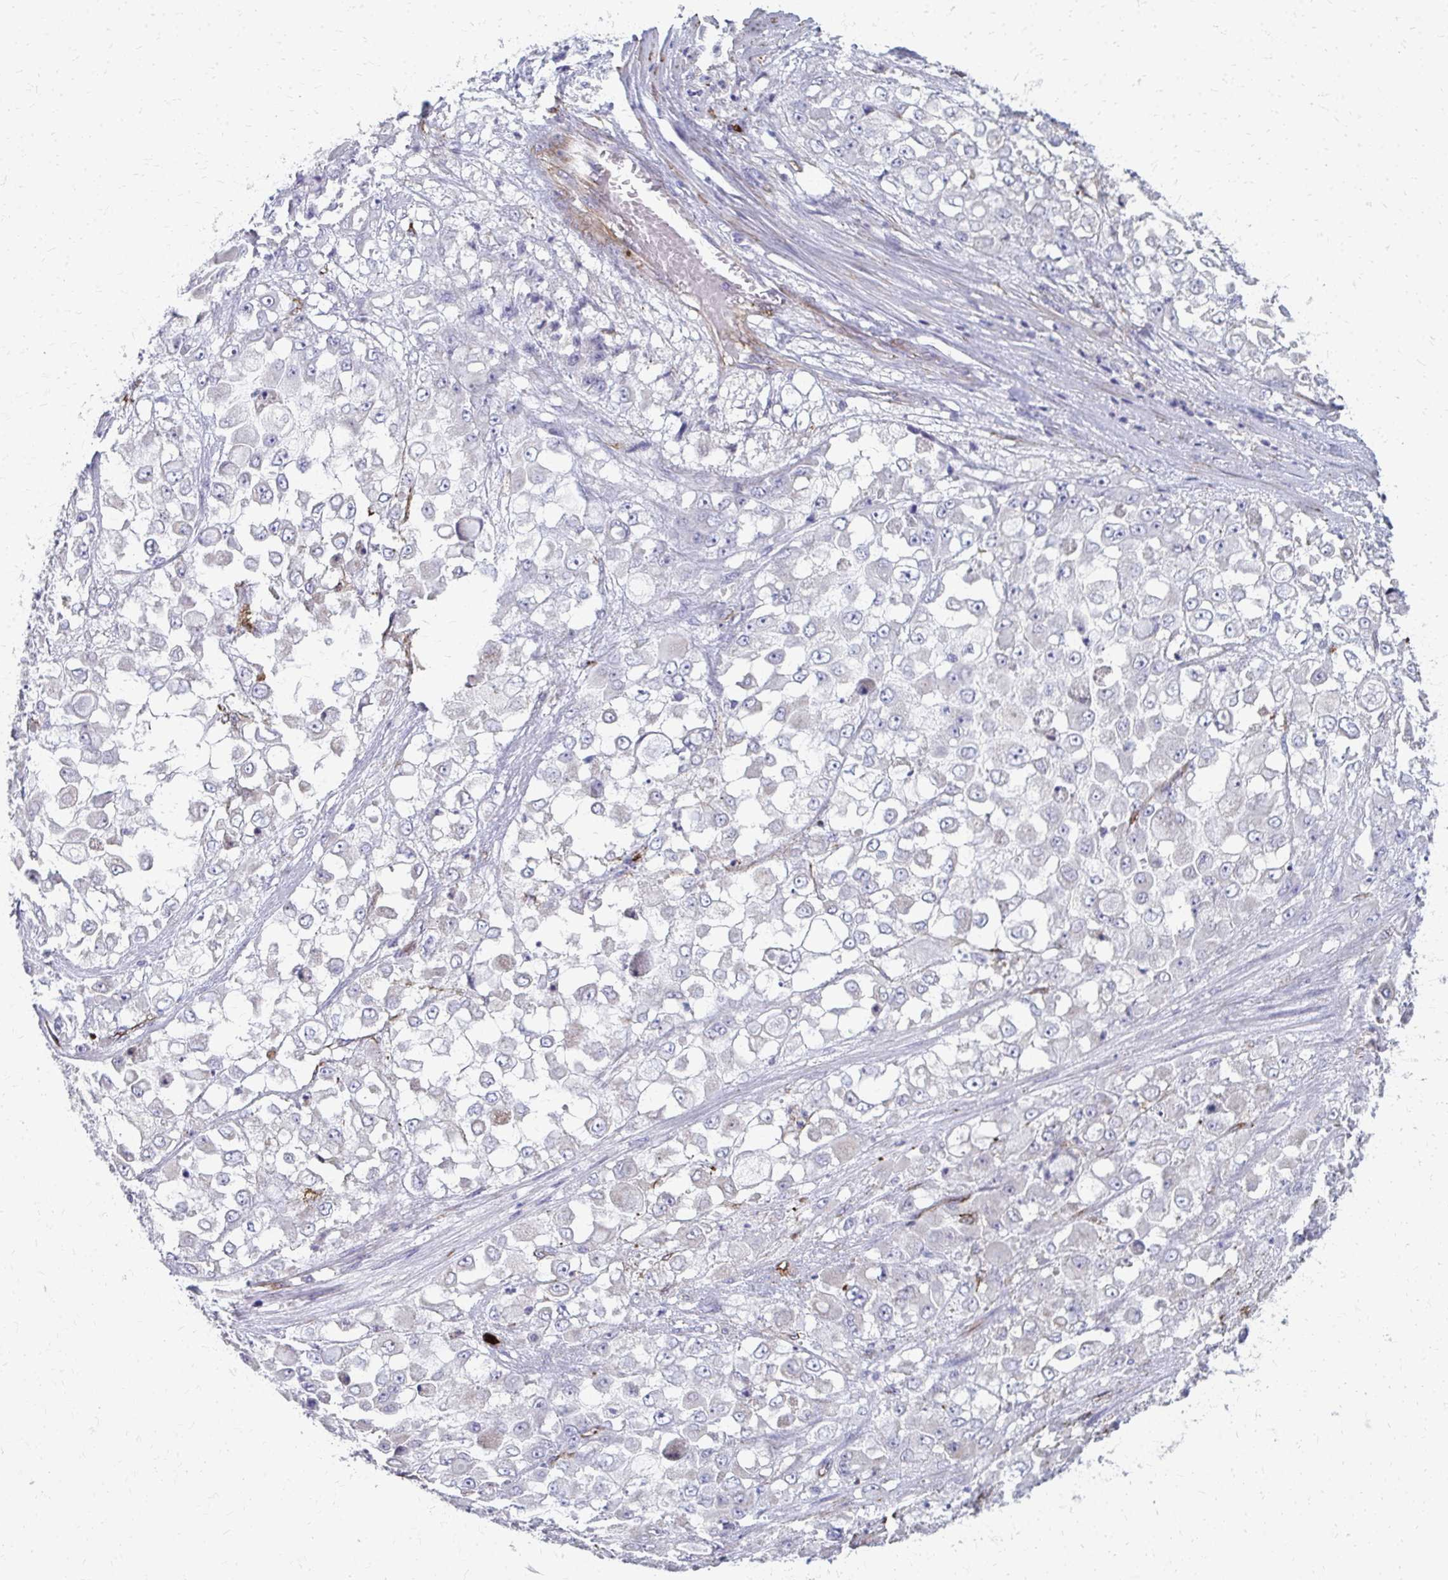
{"staining": {"intensity": "negative", "quantity": "none", "location": "none"}, "tissue": "stomach cancer", "cell_type": "Tumor cells", "image_type": "cancer", "snomed": [{"axis": "morphology", "description": "Adenocarcinoma, NOS"}, {"axis": "topography", "description": "Stomach"}], "caption": "Immunohistochemistry (IHC) of human adenocarcinoma (stomach) demonstrates no staining in tumor cells.", "gene": "ADIPOQ", "patient": {"sex": "female", "age": 76}}